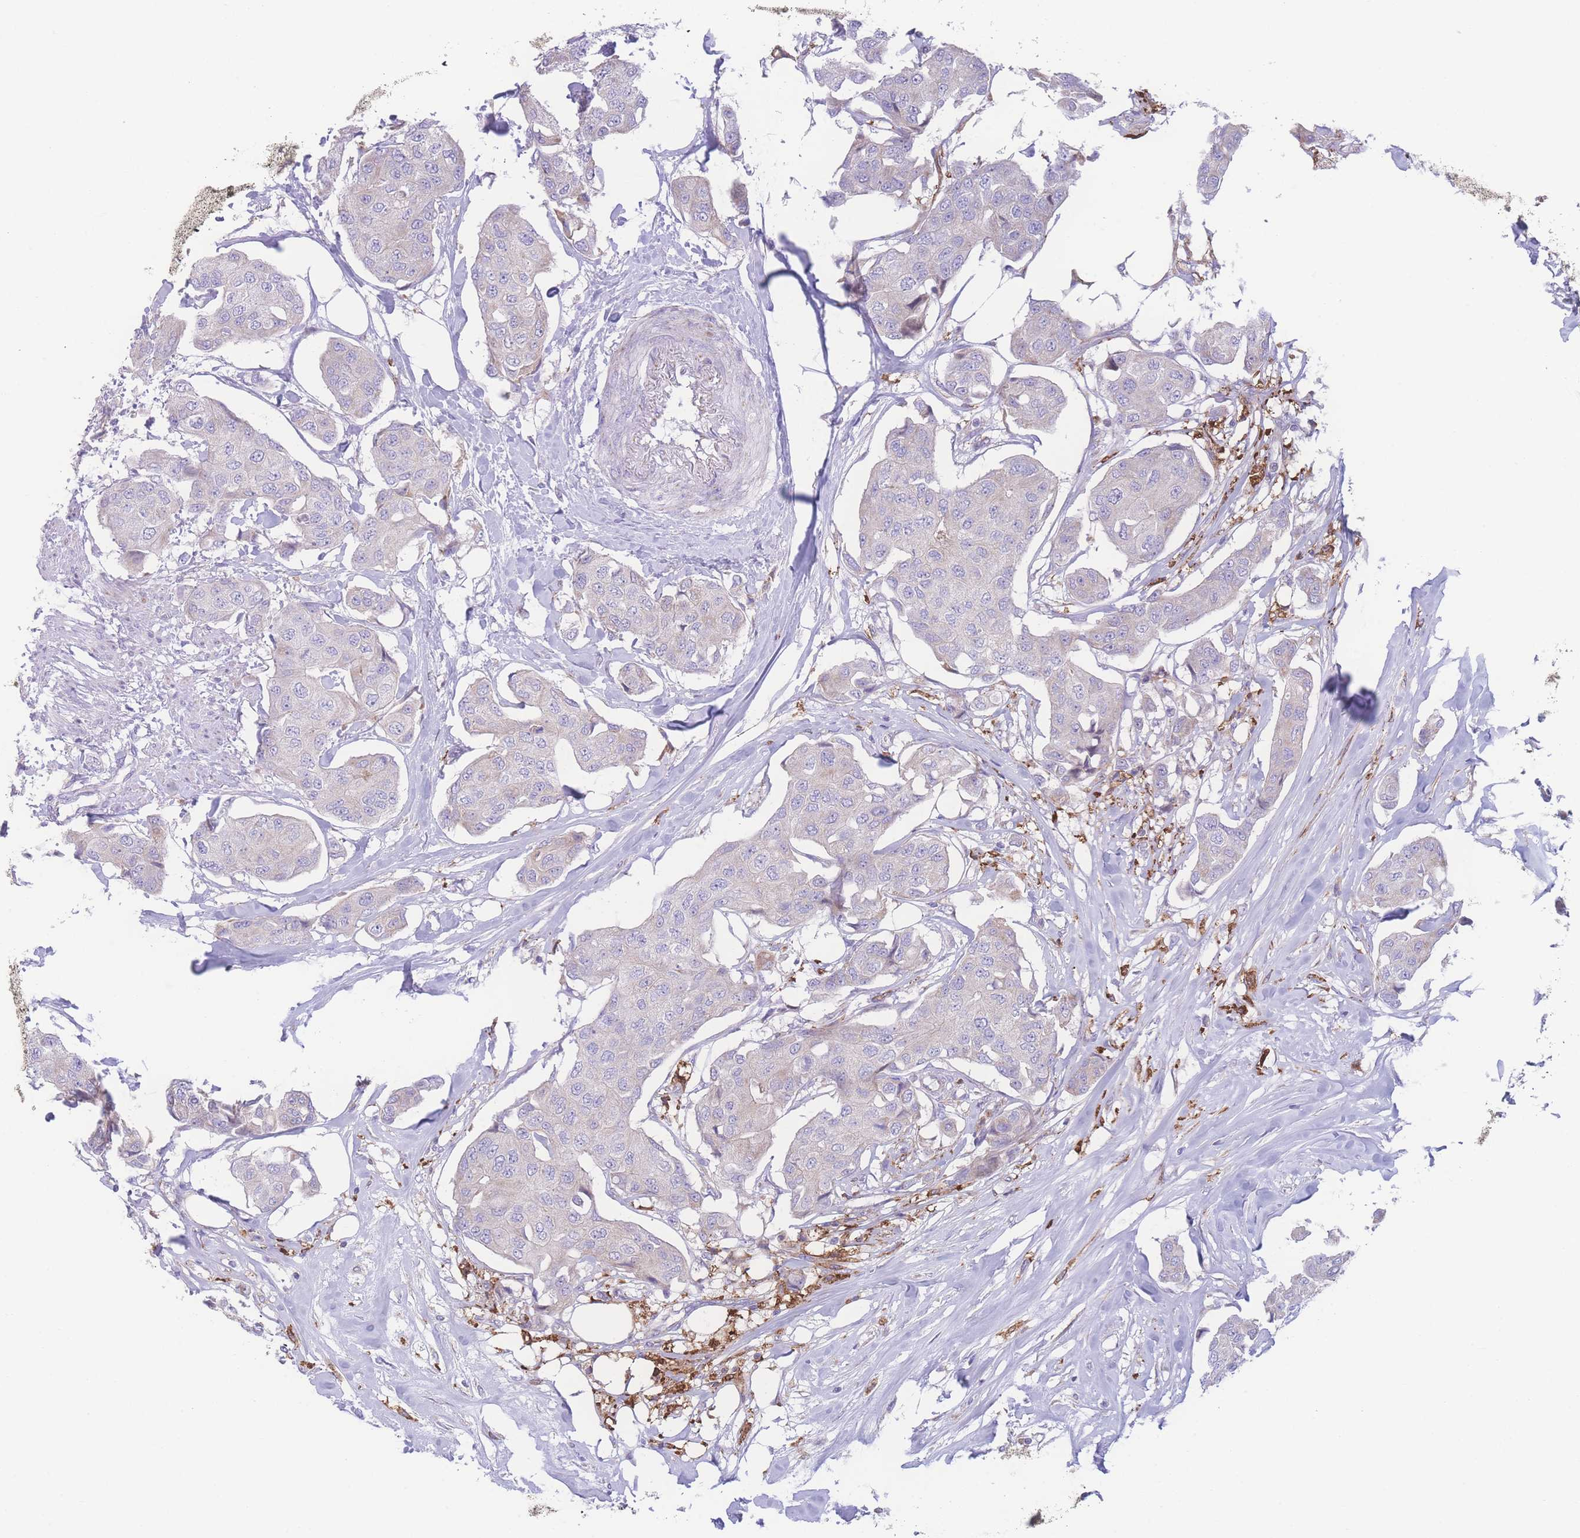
{"staining": {"intensity": "negative", "quantity": "none", "location": "none"}, "tissue": "breast cancer", "cell_type": "Tumor cells", "image_type": "cancer", "snomed": [{"axis": "morphology", "description": "Duct carcinoma"}, {"axis": "topography", "description": "Breast"}, {"axis": "topography", "description": "Lymph node"}], "caption": "The immunohistochemistry (IHC) photomicrograph has no significant positivity in tumor cells of breast cancer (intraductal carcinoma) tissue.", "gene": "NBEAL1", "patient": {"sex": "female", "age": 80}}